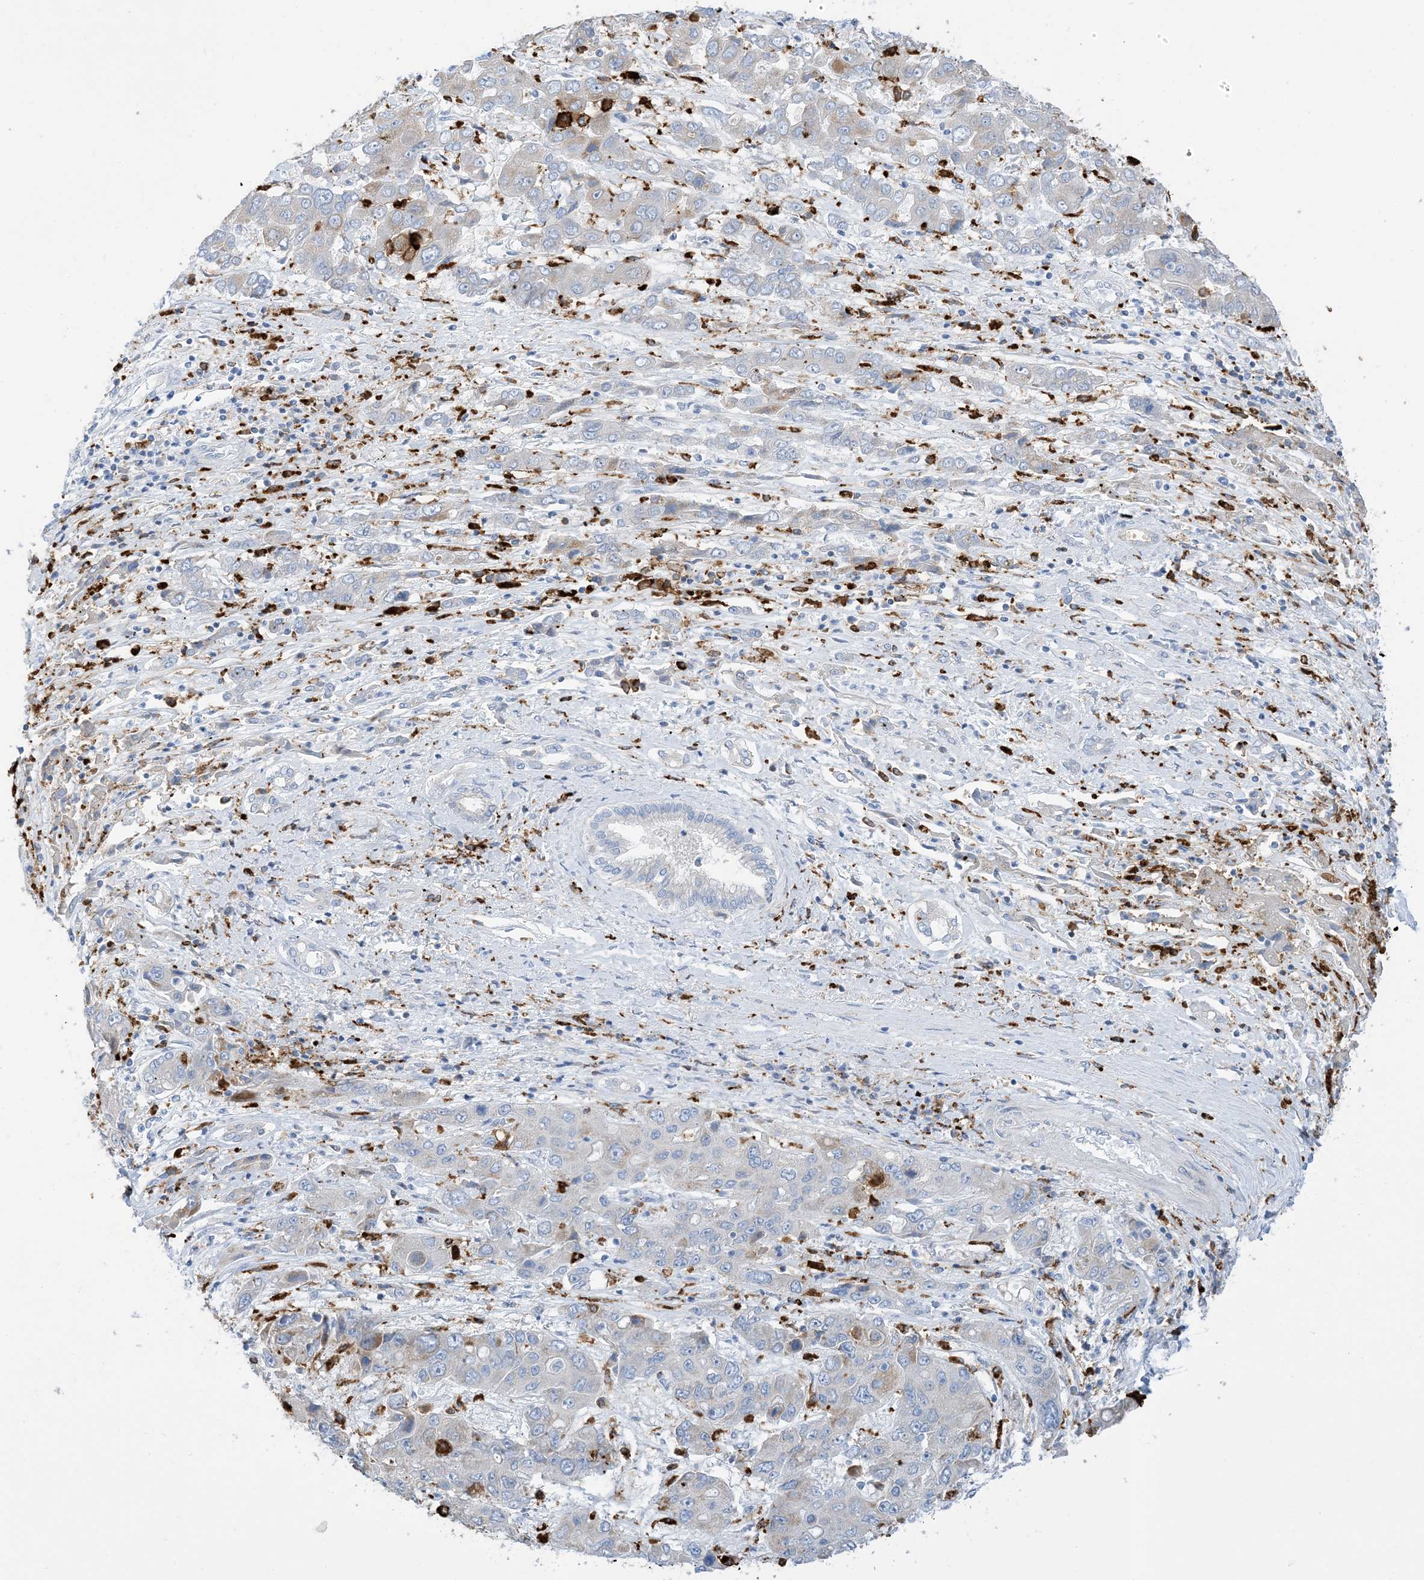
{"staining": {"intensity": "negative", "quantity": "none", "location": "none"}, "tissue": "liver cancer", "cell_type": "Tumor cells", "image_type": "cancer", "snomed": [{"axis": "morphology", "description": "Cholangiocarcinoma"}, {"axis": "topography", "description": "Liver"}], "caption": "Immunohistochemistry (IHC) image of human liver cancer (cholangiocarcinoma) stained for a protein (brown), which displays no expression in tumor cells.", "gene": "DPH3", "patient": {"sex": "male", "age": 67}}